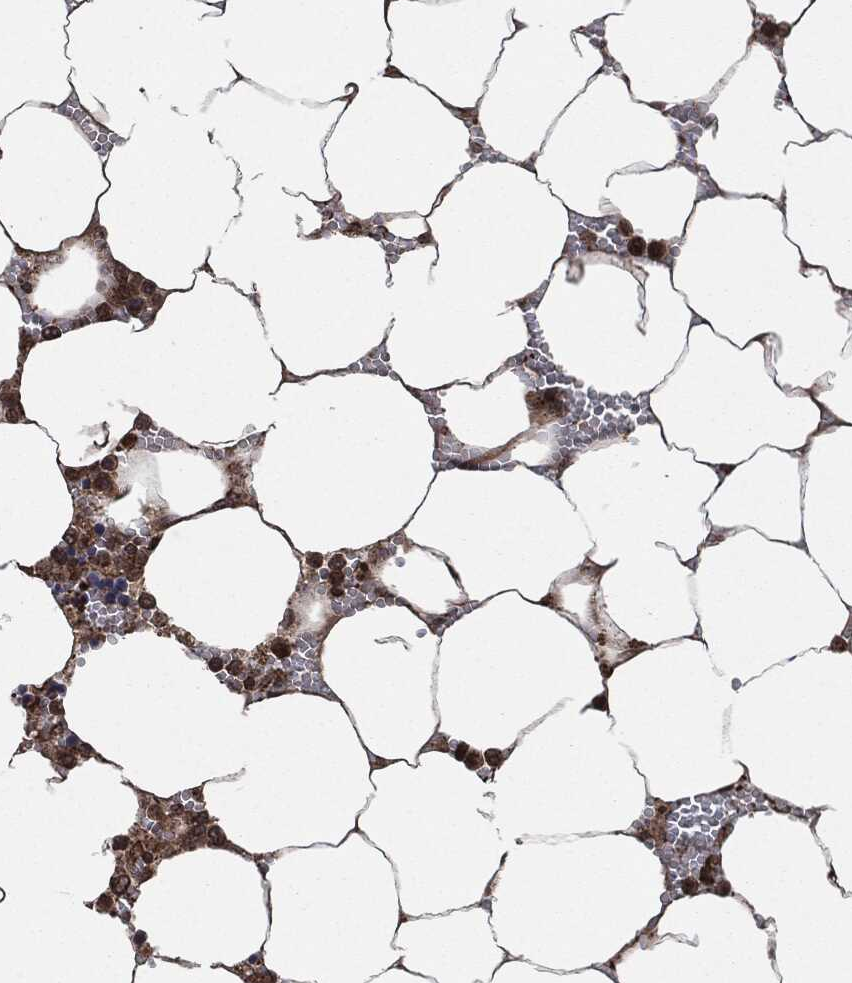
{"staining": {"intensity": "moderate", "quantity": ">75%", "location": "cytoplasmic/membranous"}, "tissue": "bone marrow", "cell_type": "Hematopoietic cells", "image_type": "normal", "snomed": [{"axis": "morphology", "description": "Normal tissue, NOS"}, {"axis": "topography", "description": "Bone marrow"}], "caption": "Protein analysis of normal bone marrow shows moderate cytoplasmic/membranous expression in approximately >75% of hematopoietic cells. (brown staining indicates protein expression, while blue staining denotes nuclei).", "gene": "IFIT1", "patient": {"sex": "female", "age": 64}}